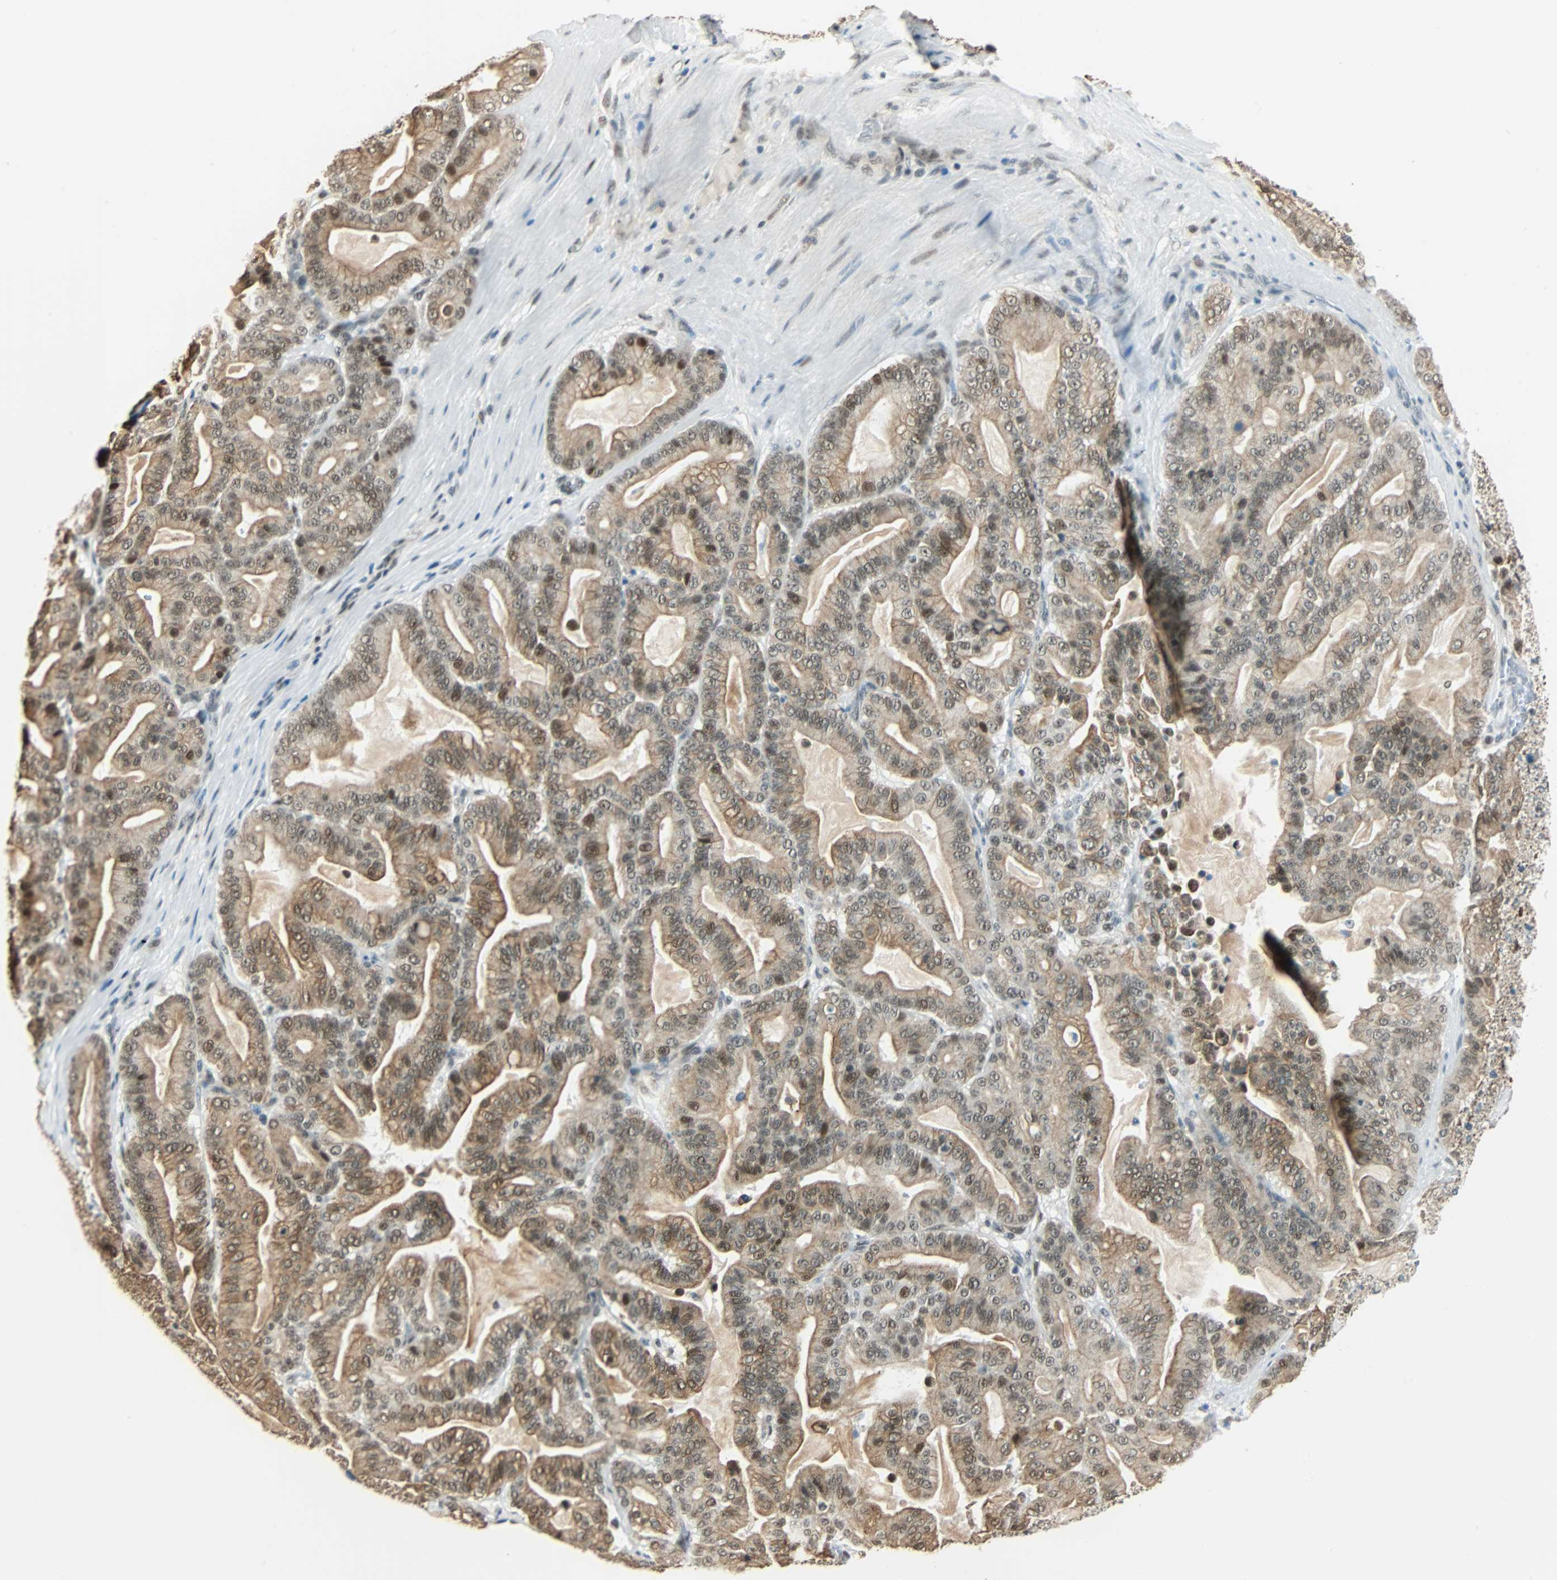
{"staining": {"intensity": "moderate", "quantity": "<25%", "location": "cytoplasmic/membranous,nuclear"}, "tissue": "pancreatic cancer", "cell_type": "Tumor cells", "image_type": "cancer", "snomed": [{"axis": "morphology", "description": "Adenocarcinoma, NOS"}, {"axis": "topography", "description": "Pancreas"}], "caption": "There is low levels of moderate cytoplasmic/membranous and nuclear positivity in tumor cells of pancreatic cancer, as demonstrated by immunohistochemical staining (brown color).", "gene": "NELFE", "patient": {"sex": "male", "age": 63}}